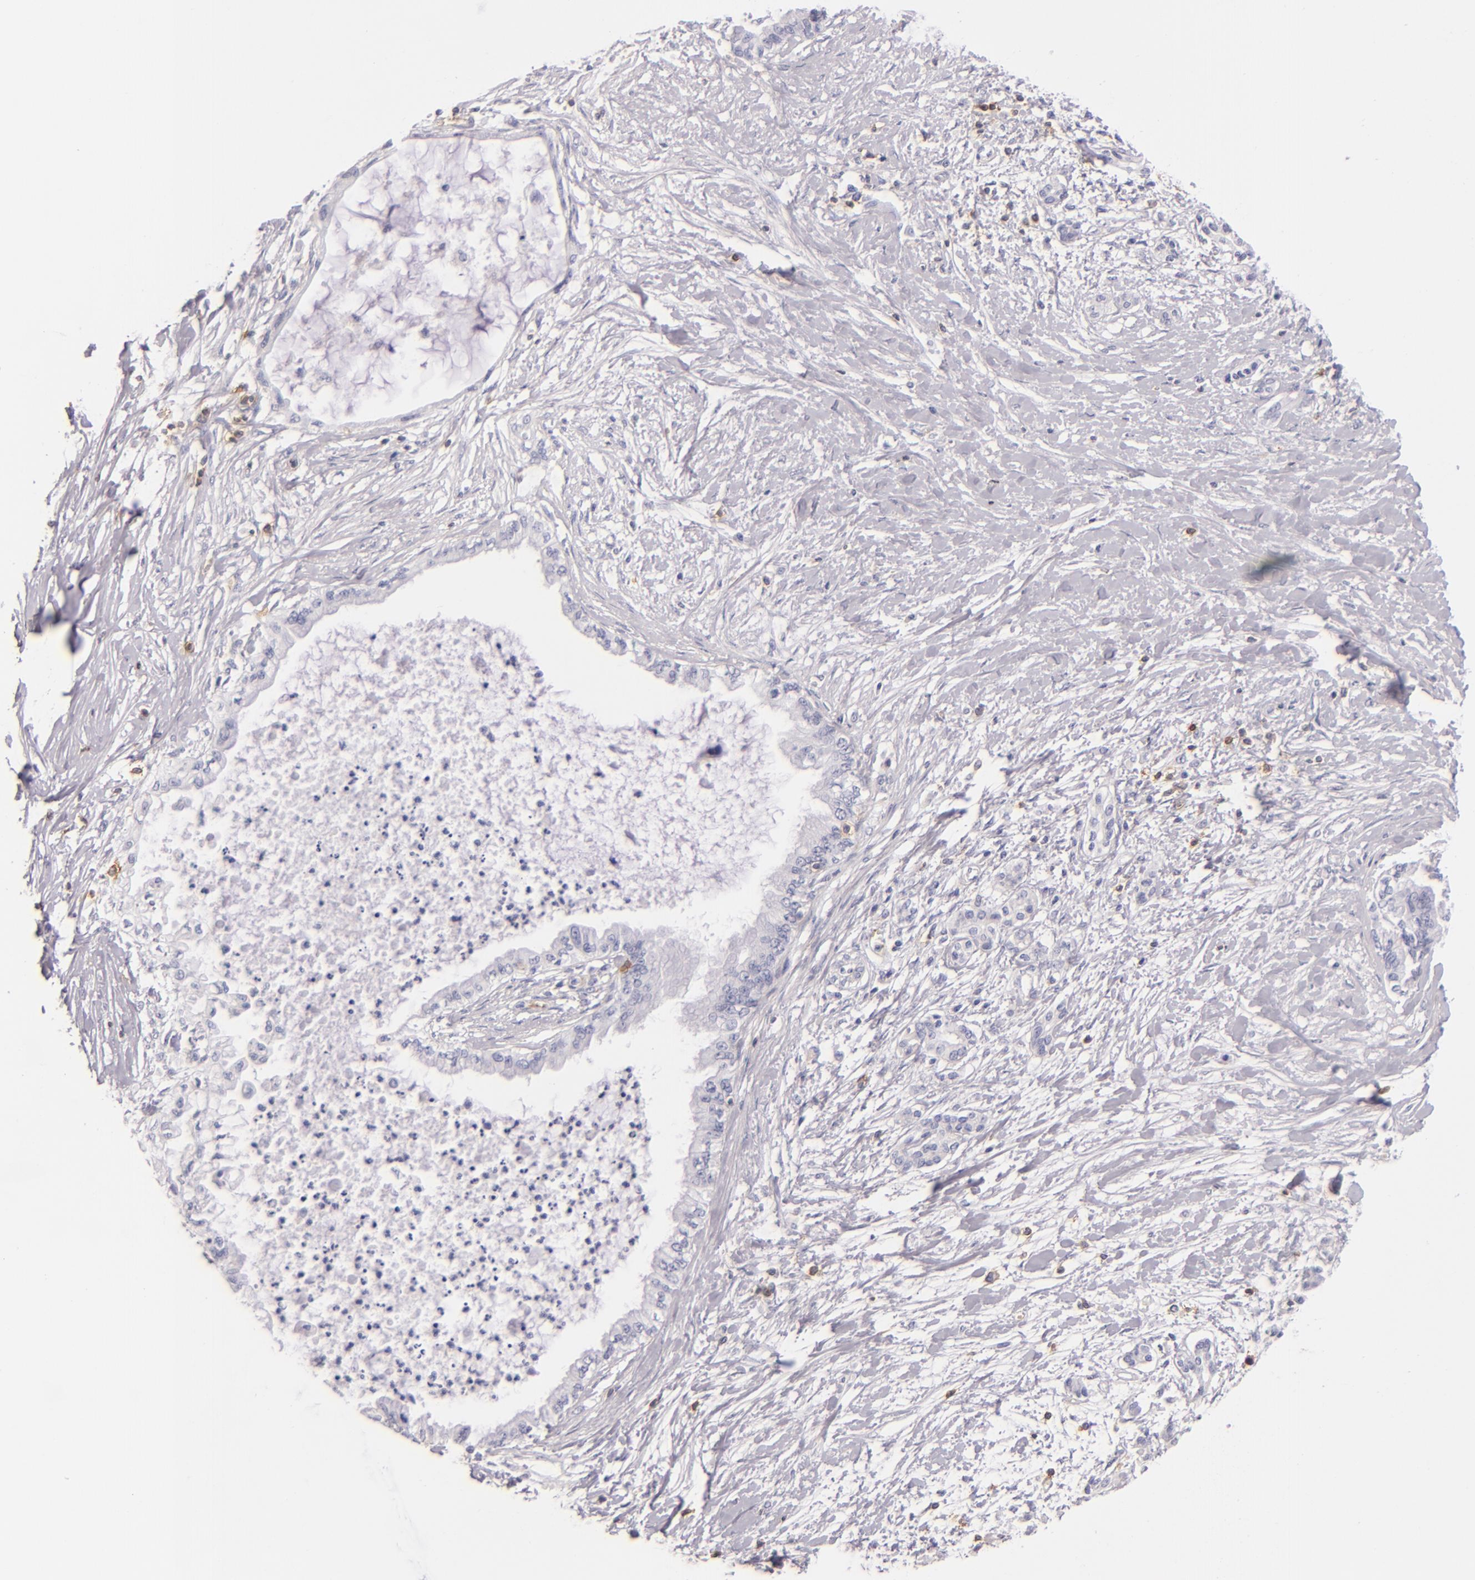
{"staining": {"intensity": "negative", "quantity": "none", "location": "none"}, "tissue": "pancreatic cancer", "cell_type": "Tumor cells", "image_type": "cancer", "snomed": [{"axis": "morphology", "description": "Adenocarcinoma, NOS"}, {"axis": "topography", "description": "Pancreas"}], "caption": "Photomicrograph shows no significant protein positivity in tumor cells of pancreatic cancer (adenocarcinoma).", "gene": "LAT", "patient": {"sex": "female", "age": 64}}